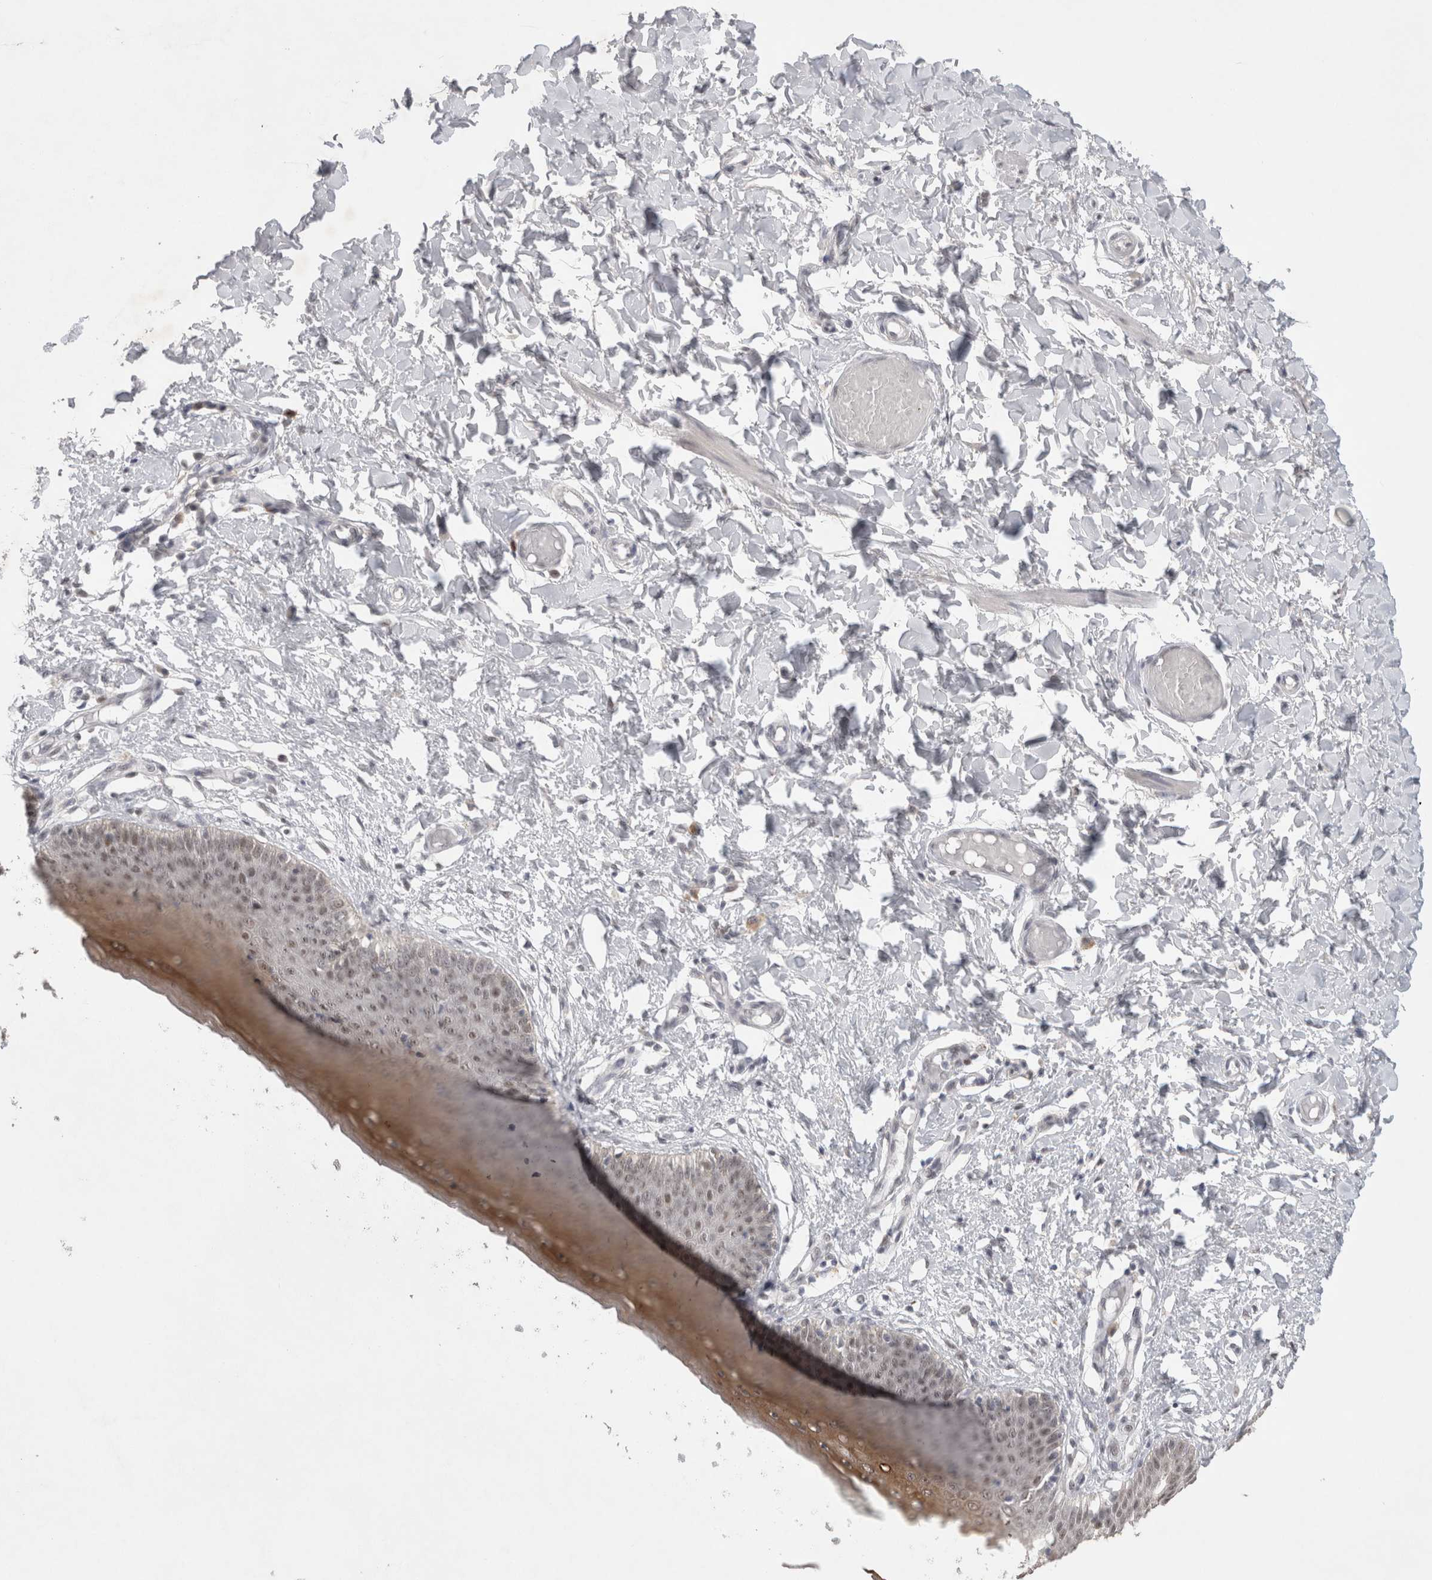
{"staining": {"intensity": "moderate", "quantity": ">75%", "location": "cytoplasmic/membranous,nuclear"}, "tissue": "skin", "cell_type": "Epidermal cells", "image_type": "normal", "snomed": [{"axis": "morphology", "description": "Normal tissue, NOS"}, {"axis": "topography", "description": "Vulva"}], "caption": "IHC (DAB) staining of benign skin exhibits moderate cytoplasmic/membranous,nuclear protein staining in approximately >75% of epidermal cells.", "gene": "RECQL4", "patient": {"sex": "female", "age": 66}}